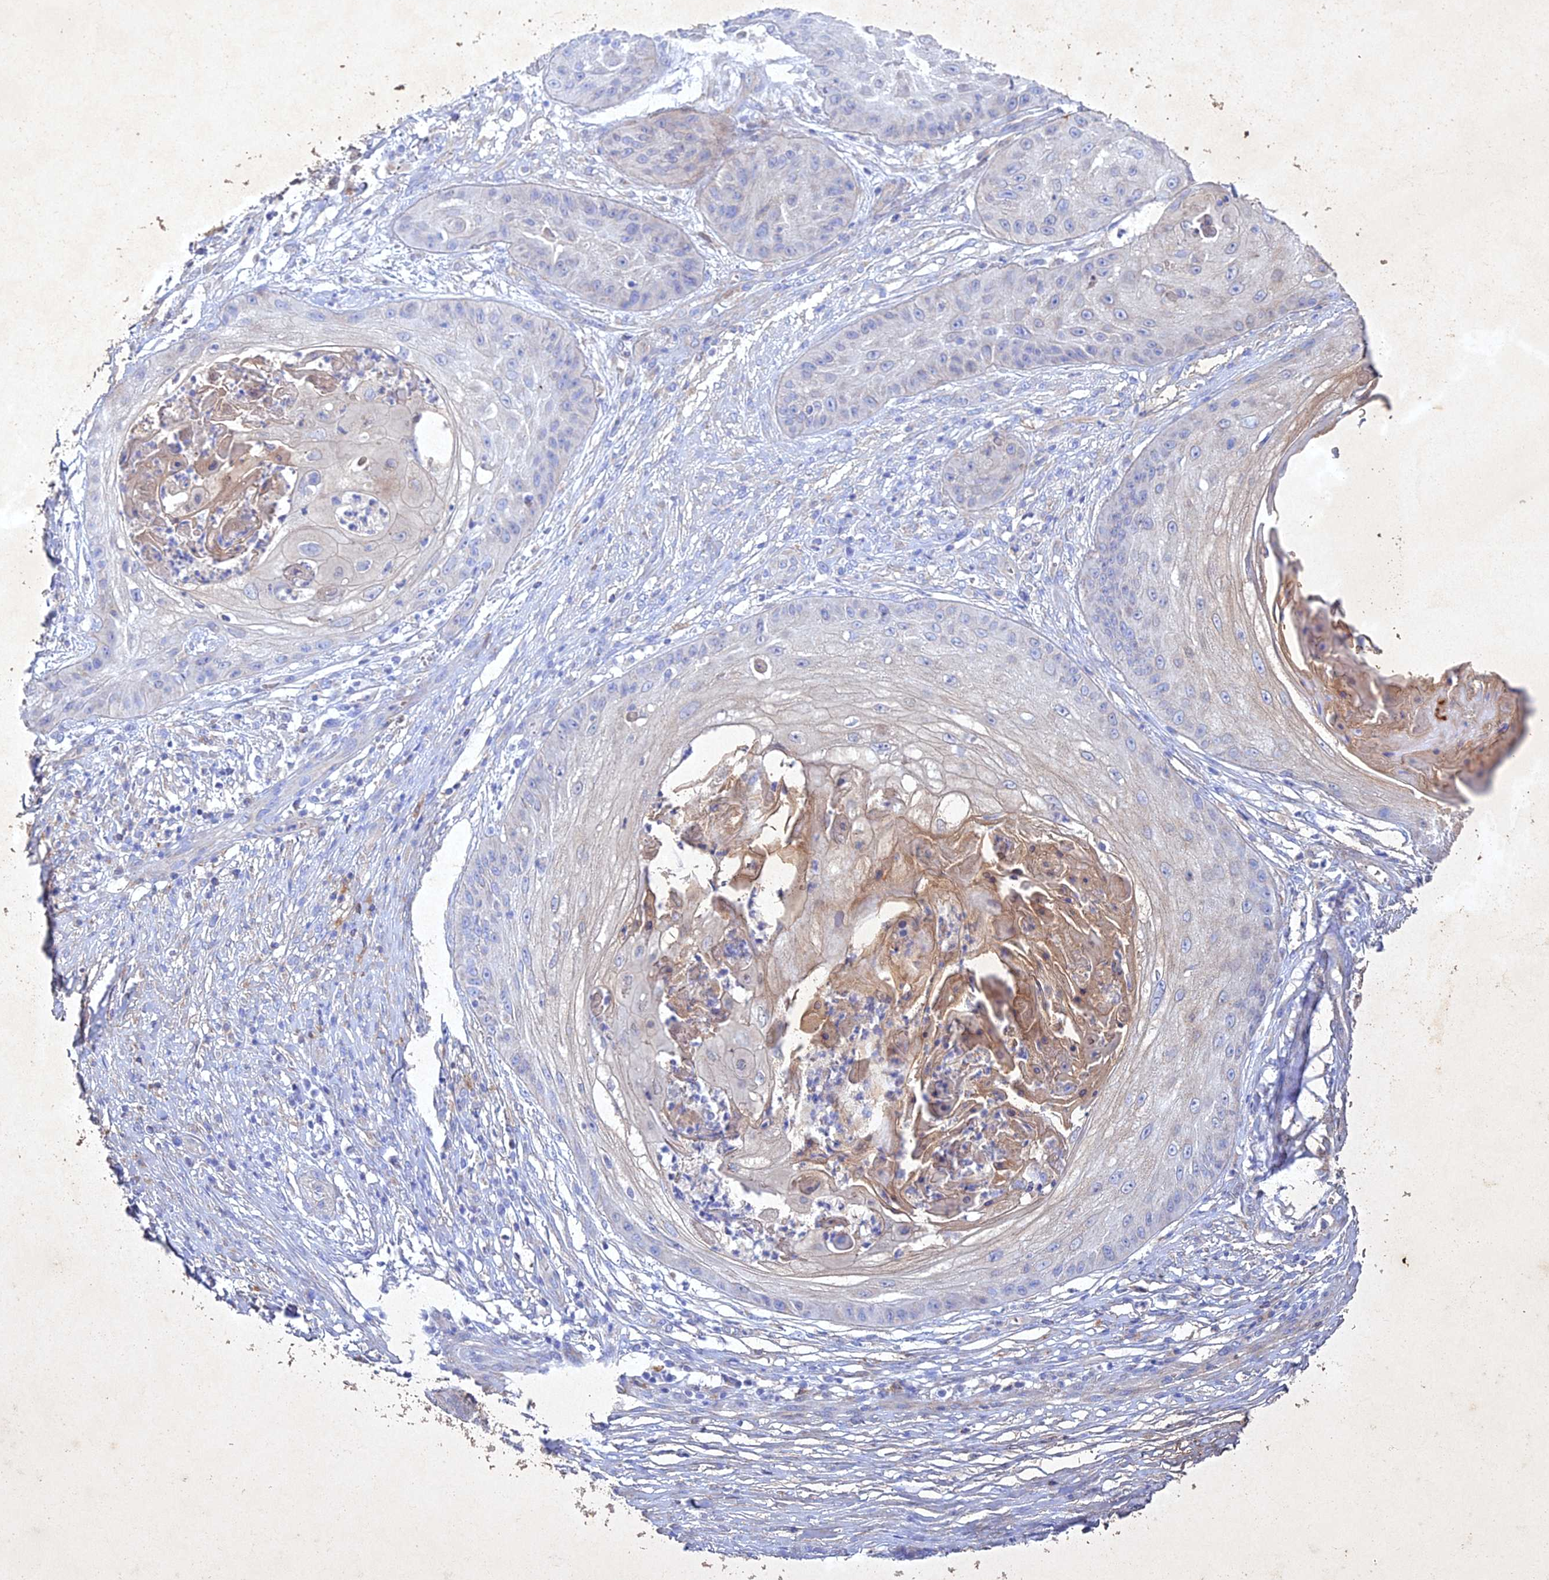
{"staining": {"intensity": "negative", "quantity": "none", "location": "none"}, "tissue": "skin cancer", "cell_type": "Tumor cells", "image_type": "cancer", "snomed": [{"axis": "morphology", "description": "Squamous cell carcinoma, NOS"}, {"axis": "topography", "description": "Skin"}], "caption": "Skin cancer was stained to show a protein in brown. There is no significant expression in tumor cells.", "gene": "NDUFV1", "patient": {"sex": "male", "age": 70}}